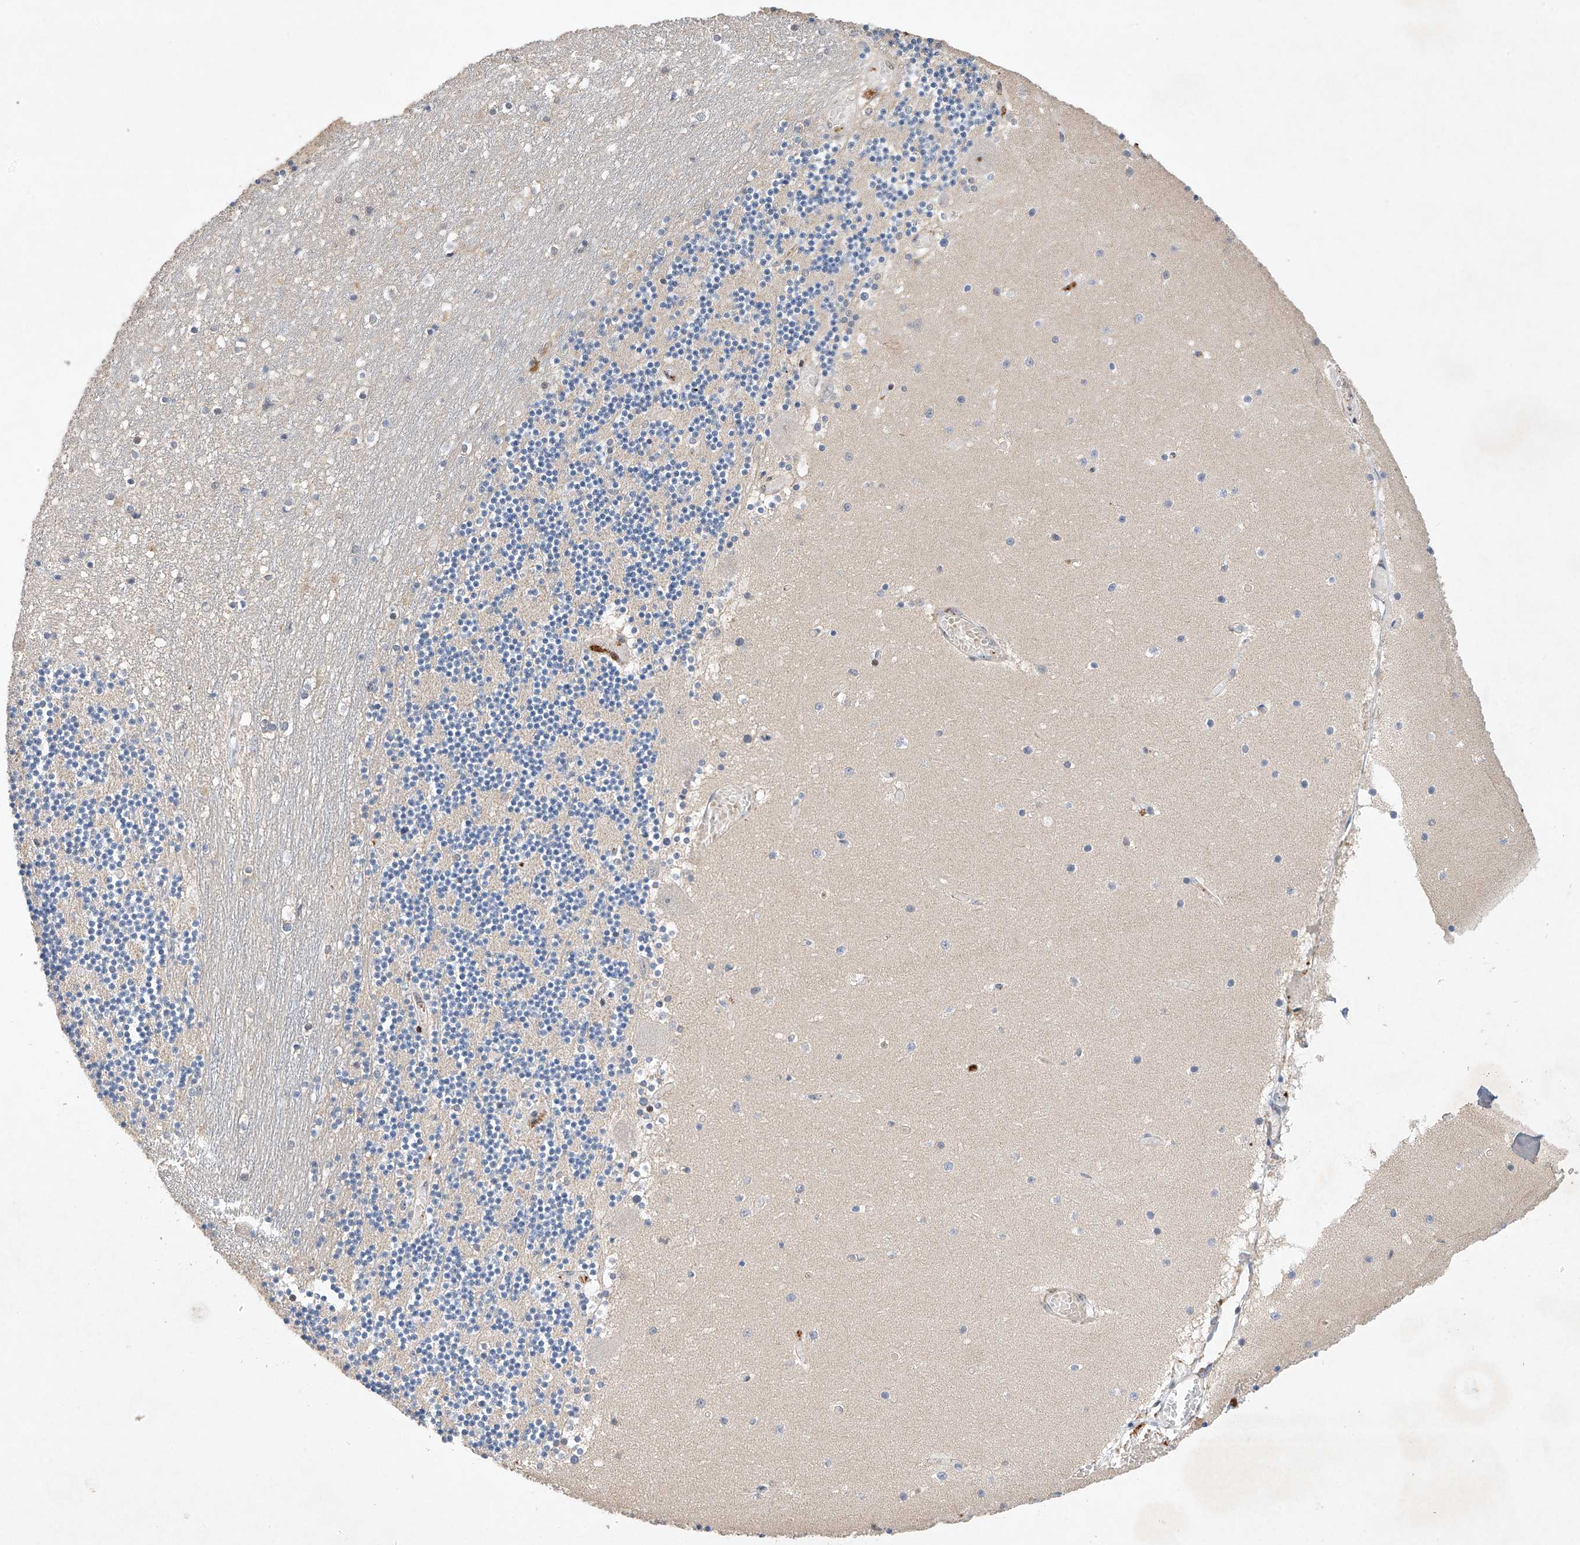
{"staining": {"intensity": "moderate", "quantity": "<25%", "location": "cytoplasmic/membranous"}, "tissue": "cerebellum", "cell_type": "Cells in granular layer", "image_type": "normal", "snomed": [{"axis": "morphology", "description": "Normal tissue, NOS"}, {"axis": "topography", "description": "Cerebellum"}], "caption": "Moderate cytoplasmic/membranous staining is present in about <25% of cells in granular layer in unremarkable cerebellum.", "gene": "AFG1L", "patient": {"sex": "female", "age": 28}}